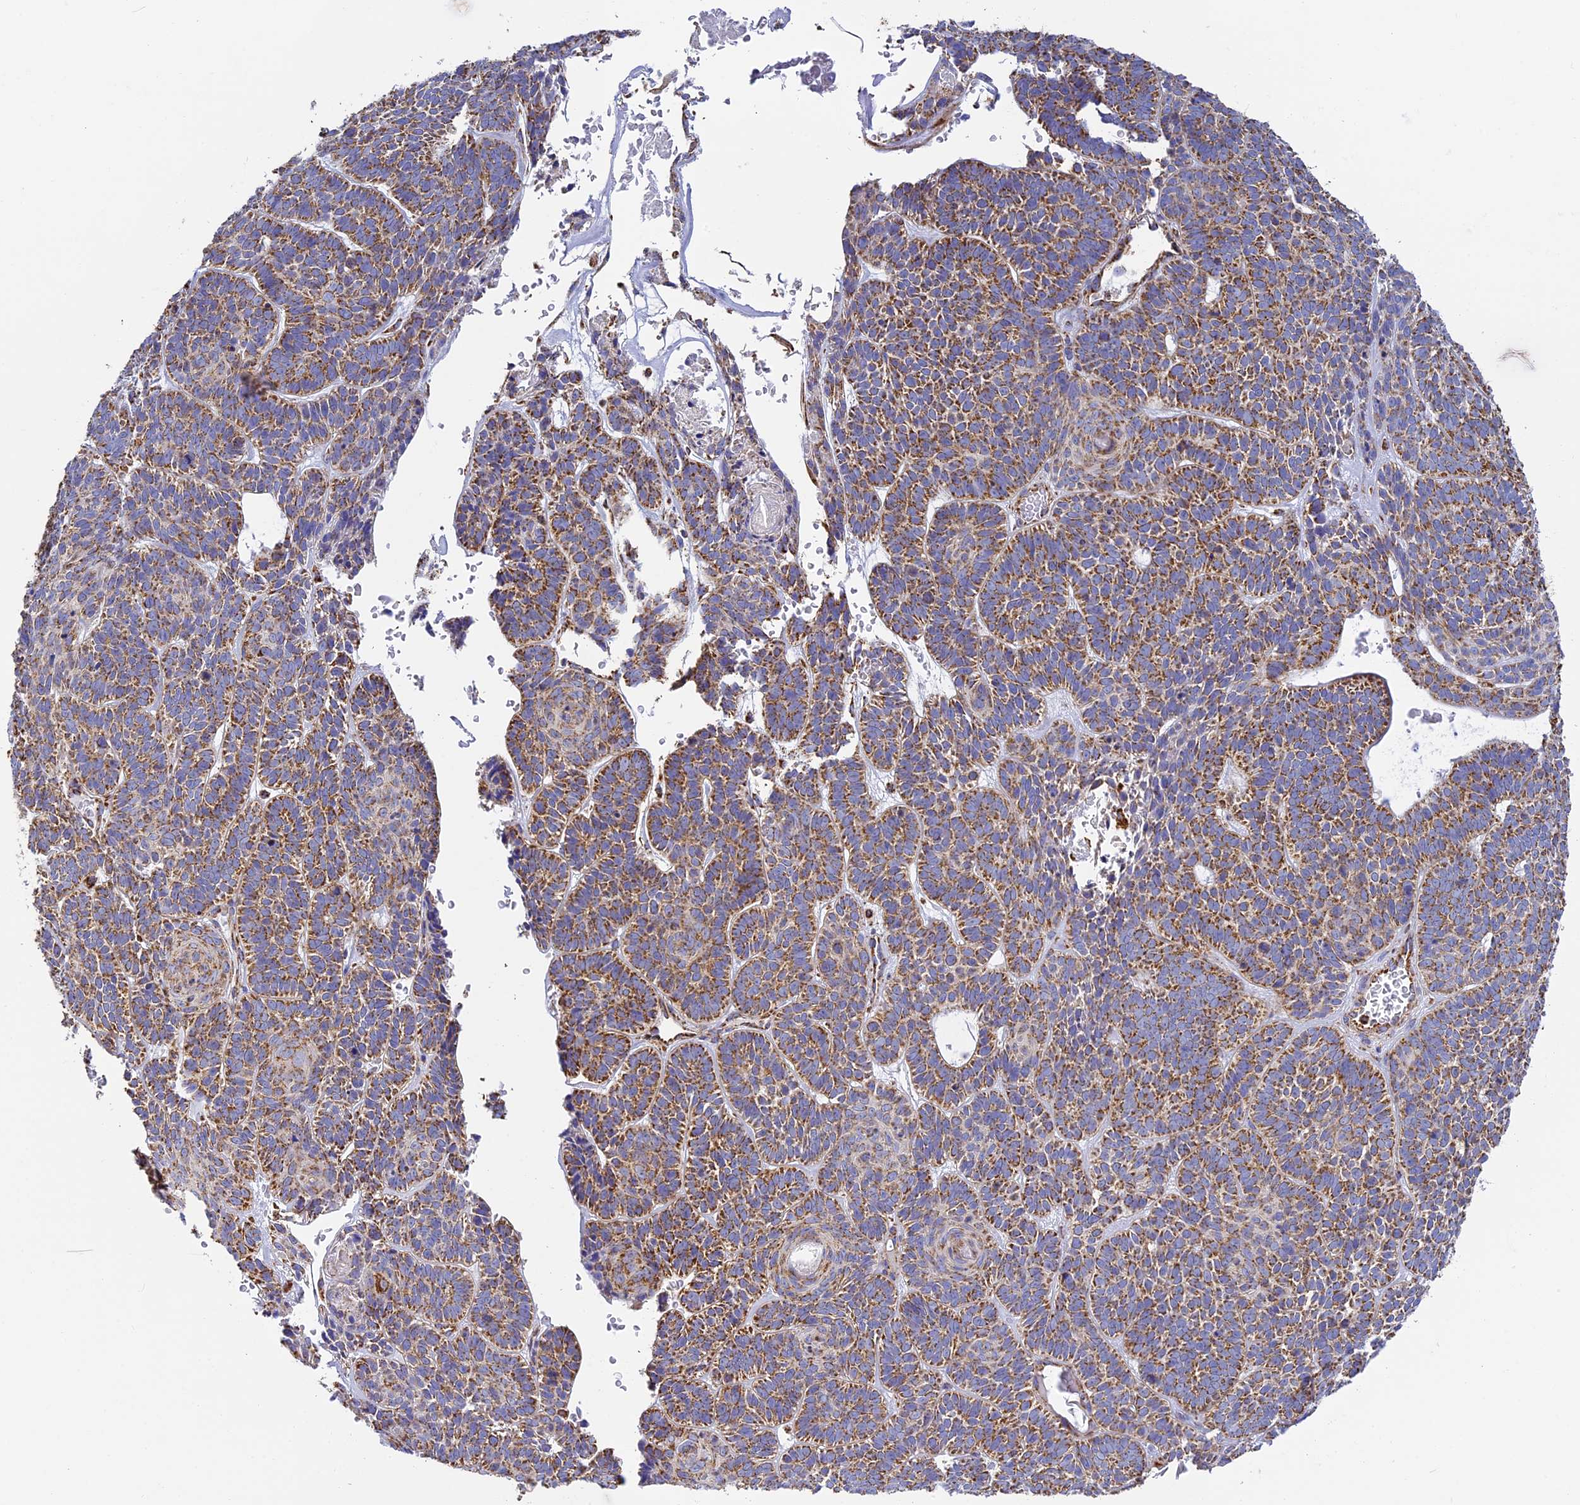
{"staining": {"intensity": "moderate", "quantity": ">75%", "location": "cytoplasmic/membranous"}, "tissue": "skin cancer", "cell_type": "Tumor cells", "image_type": "cancer", "snomed": [{"axis": "morphology", "description": "Basal cell carcinoma"}, {"axis": "topography", "description": "Skin"}], "caption": "Immunohistochemical staining of human skin cancer exhibits moderate cytoplasmic/membranous protein expression in about >75% of tumor cells.", "gene": "STK17A", "patient": {"sex": "male", "age": 85}}